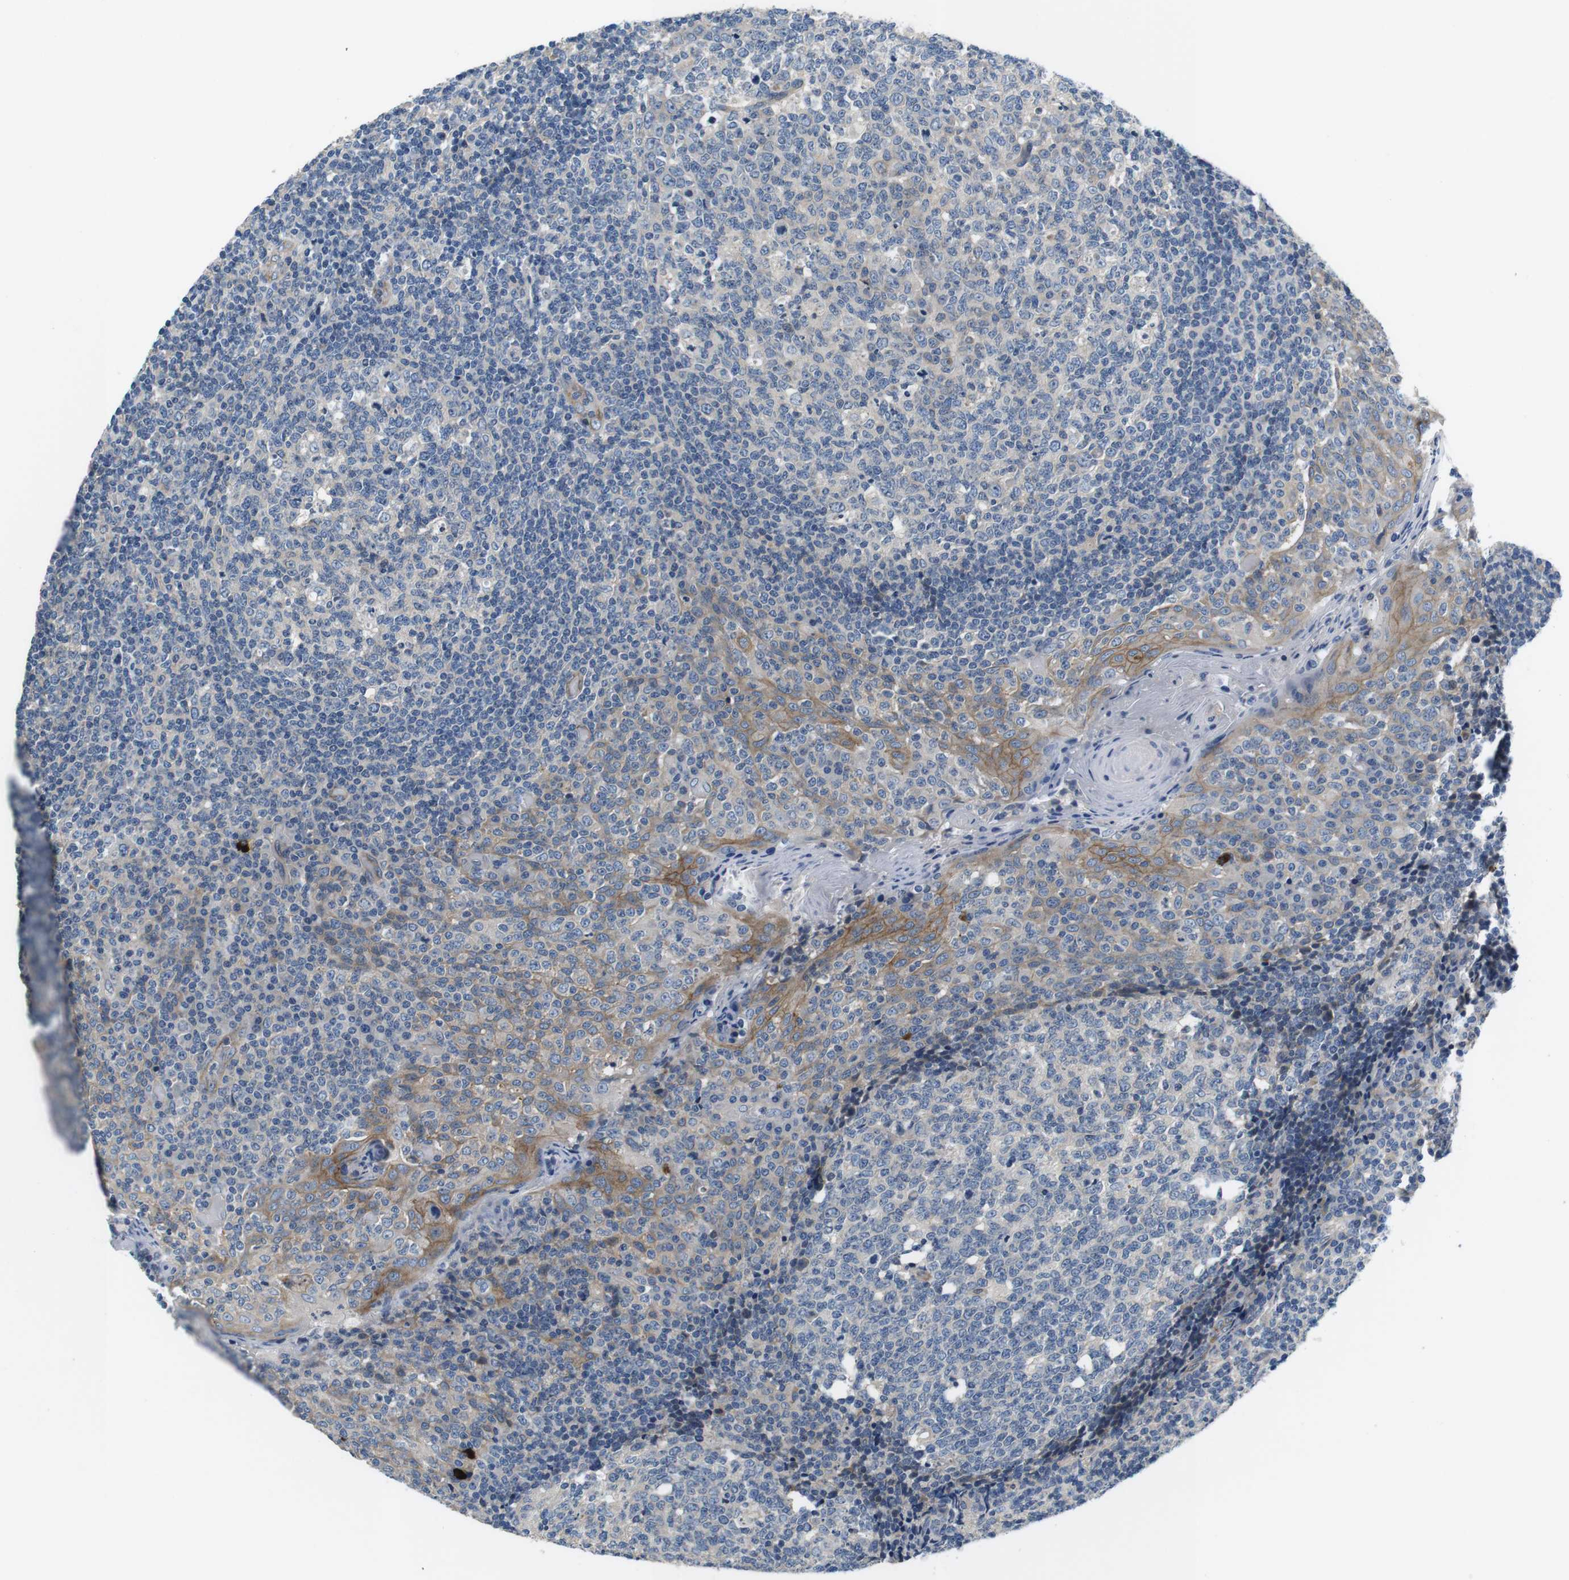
{"staining": {"intensity": "negative", "quantity": "none", "location": "none"}, "tissue": "tonsil", "cell_type": "Germinal center cells", "image_type": "normal", "snomed": [{"axis": "morphology", "description": "Normal tissue, NOS"}, {"axis": "topography", "description": "Tonsil"}], "caption": "IHC histopathology image of unremarkable human tonsil stained for a protein (brown), which reveals no positivity in germinal center cells.", "gene": "SLC30A1", "patient": {"sex": "female", "age": 19}}